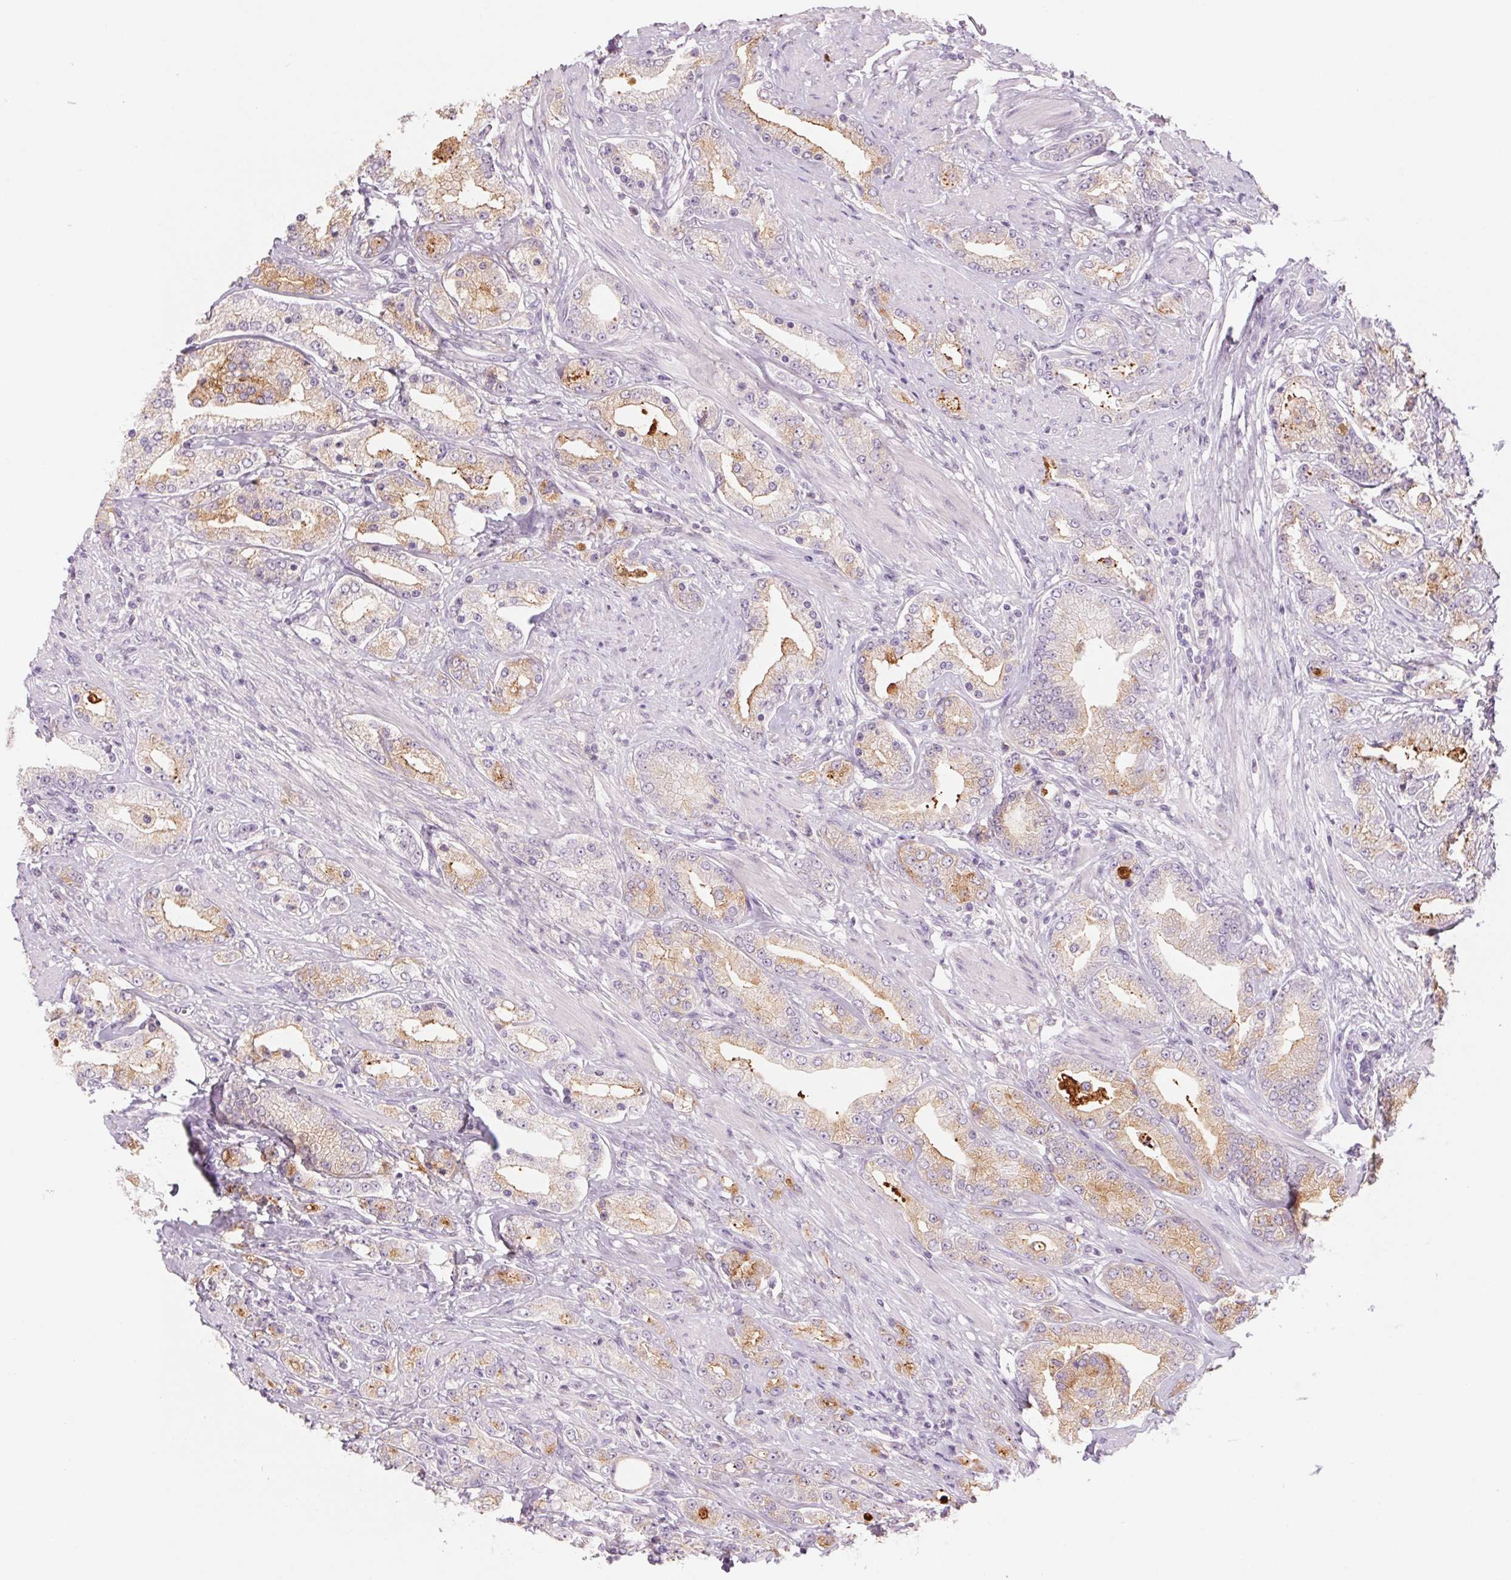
{"staining": {"intensity": "moderate", "quantity": "25%-75%", "location": "cytoplasmic/membranous"}, "tissue": "prostate cancer", "cell_type": "Tumor cells", "image_type": "cancer", "snomed": [{"axis": "morphology", "description": "Adenocarcinoma, High grade"}, {"axis": "topography", "description": "Prostate"}], "caption": "DAB immunohistochemical staining of human prostate adenocarcinoma (high-grade) shows moderate cytoplasmic/membranous protein positivity in about 25%-75% of tumor cells. (IHC, brightfield microscopy, high magnification).", "gene": "POU1F1", "patient": {"sex": "male", "age": 67}}